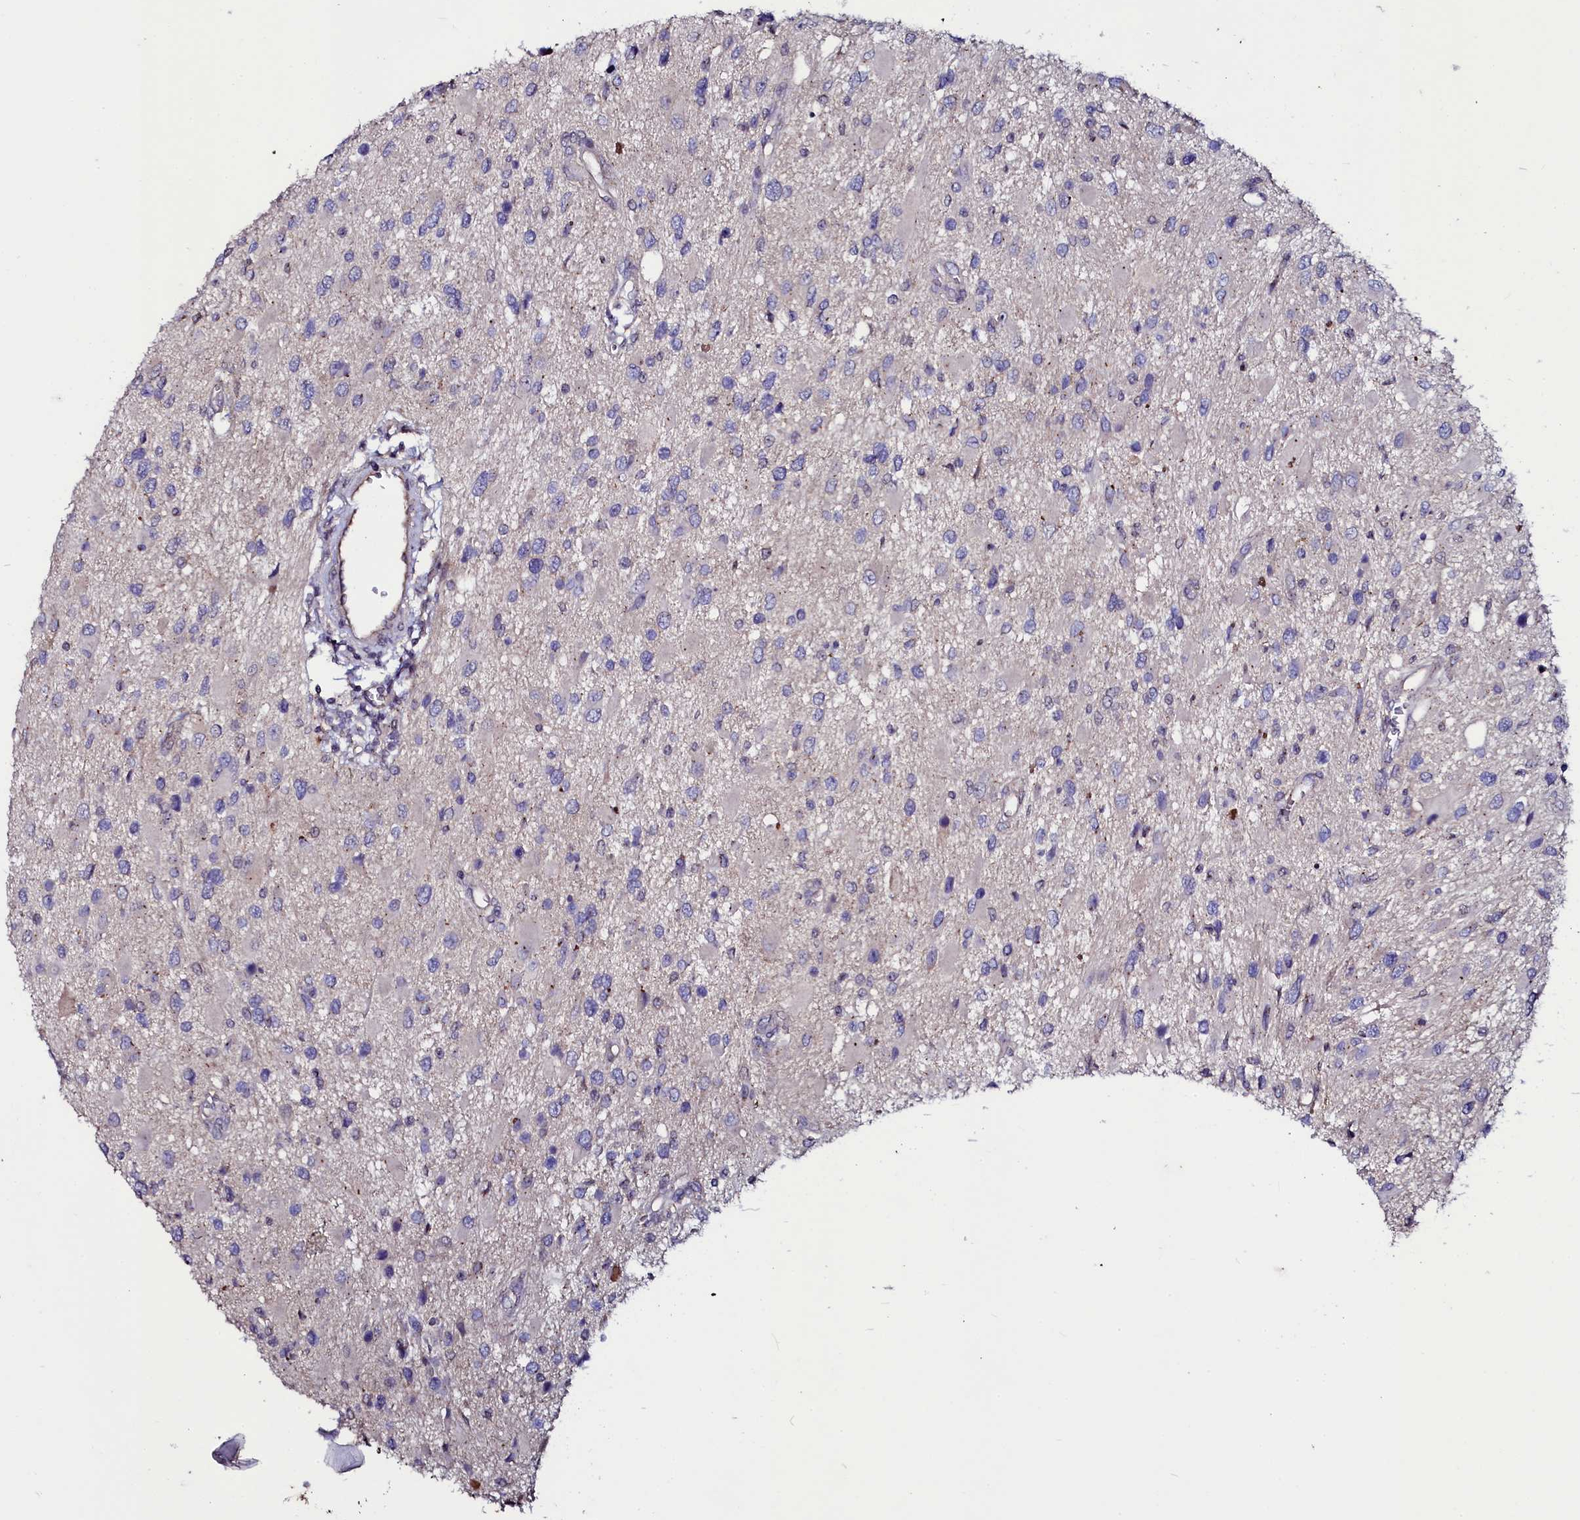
{"staining": {"intensity": "negative", "quantity": "none", "location": "none"}, "tissue": "glioma", "cell_type": "Tumor cells", "image_type": "cancer", "snomed": [{"axis": "morphology", "description": "Glioma, malignant, High grade"}, {"axis": "topography", "description": "Brain"}], "caption": "High magnification brightfield microscopy of malignant glioma (high-grade) stained with DAB (3,3'-diaminobenzidine) (brown) and counterstained with hematoxylin (blue): tumor cells show no significant staining. (Stains: DAB immunohistochemistry (IHC) with hematoxylin counter stain, Microscopy: brightfield microscopy at high magnification).", "gene": "USPL1", "patient": {"sex": "male", "age": 53}}